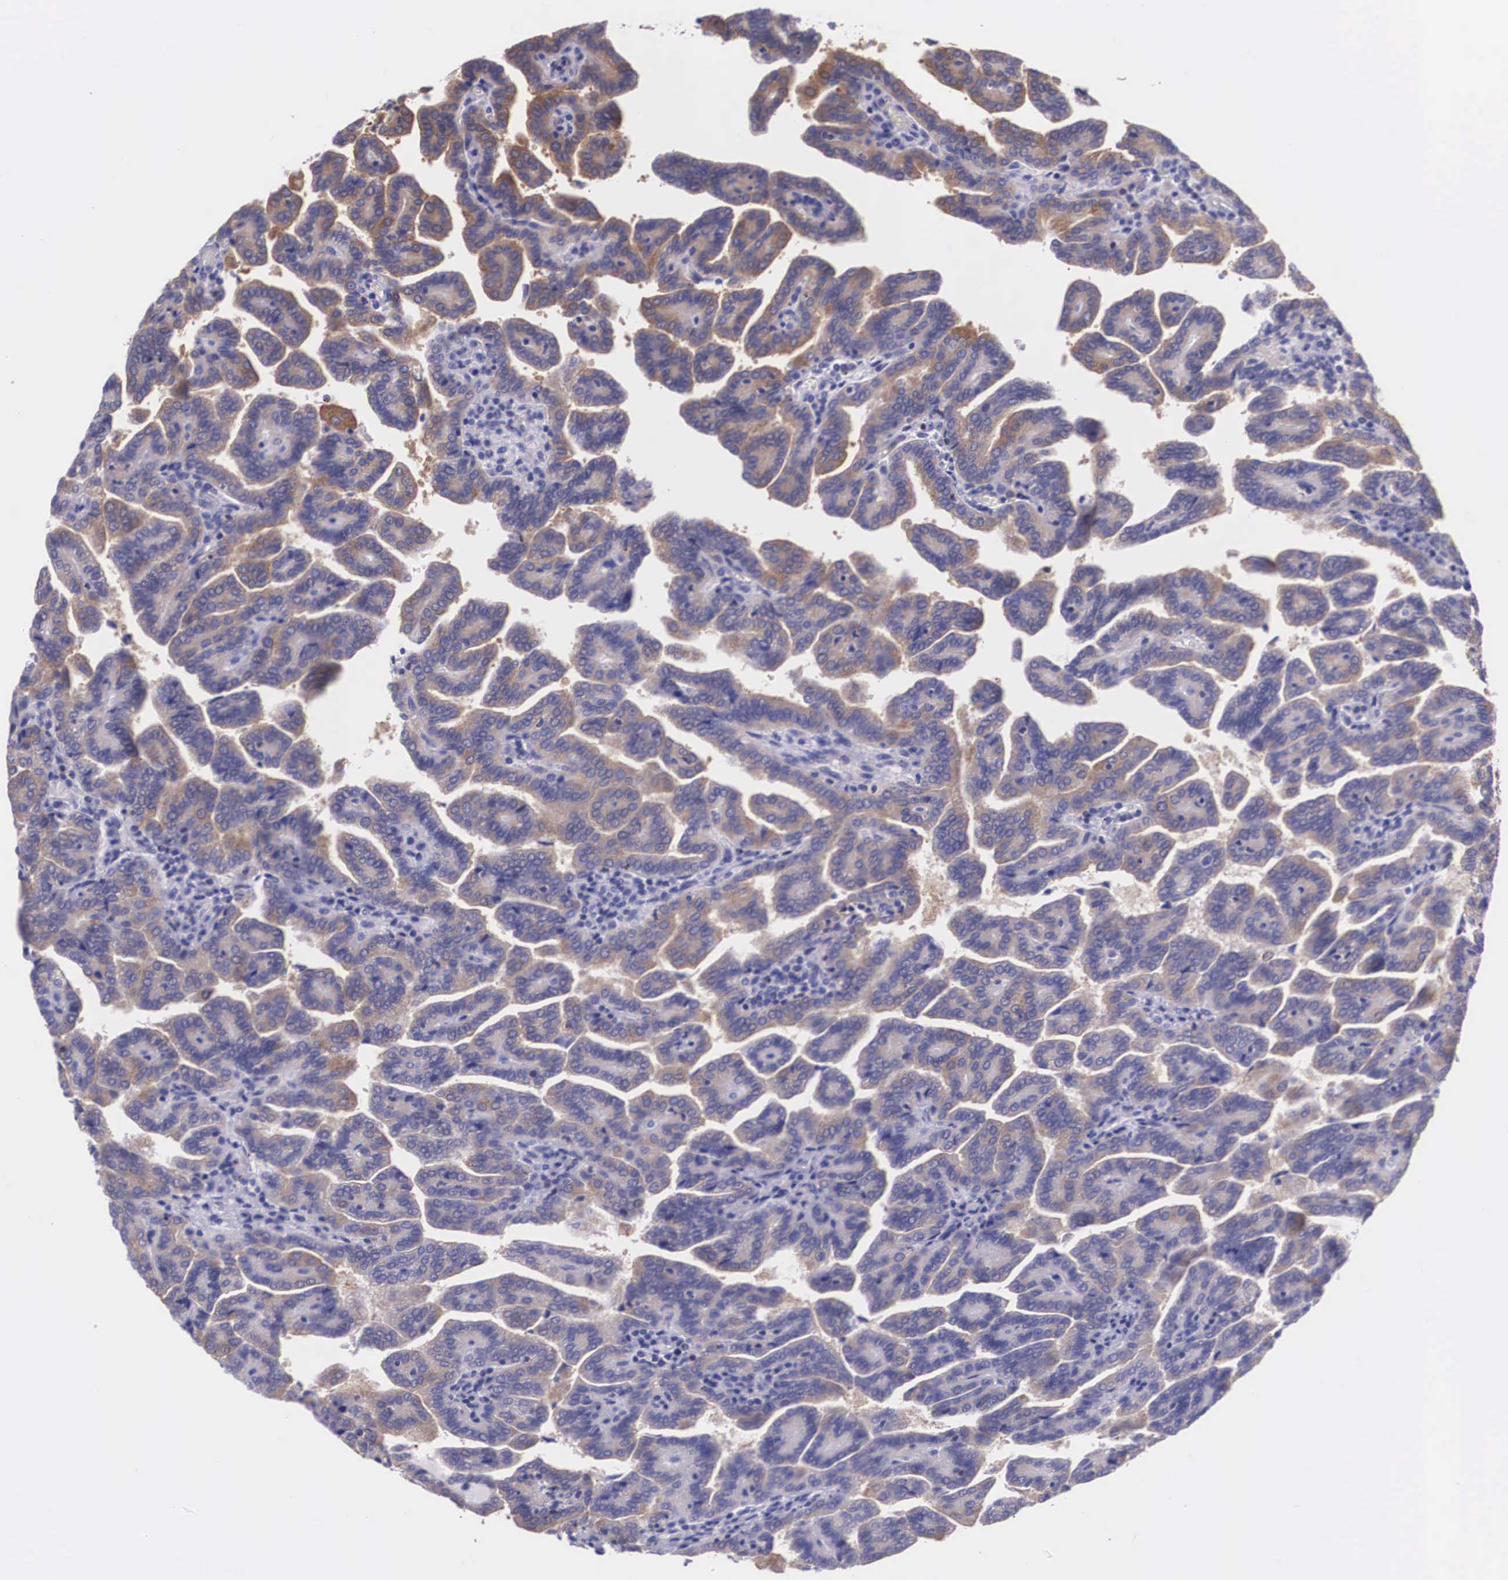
{"staining": {"intensity": "weak", "quantity": ">75%", "location": "cytoplasmic/membranous"}, "tissue": "renal cancer", "cell_type": "Tumor cells", "image_type": "cancer", "snomed": [{"axis": "morphology", "description": "Adenocarcinoma, NOS"}, {"axis": "topography", "description": "Kidney"}], "caption": "IHC of adenocarcinoma (renal) displays low levels of weak cytoplasmic/membranous expression in about >75% of tumor cells. (brown staining indicates protein expression, while blue staining denotes nuclei).", "gene": "BCAR1", "patient": {"sex": "male", "age": 61}}